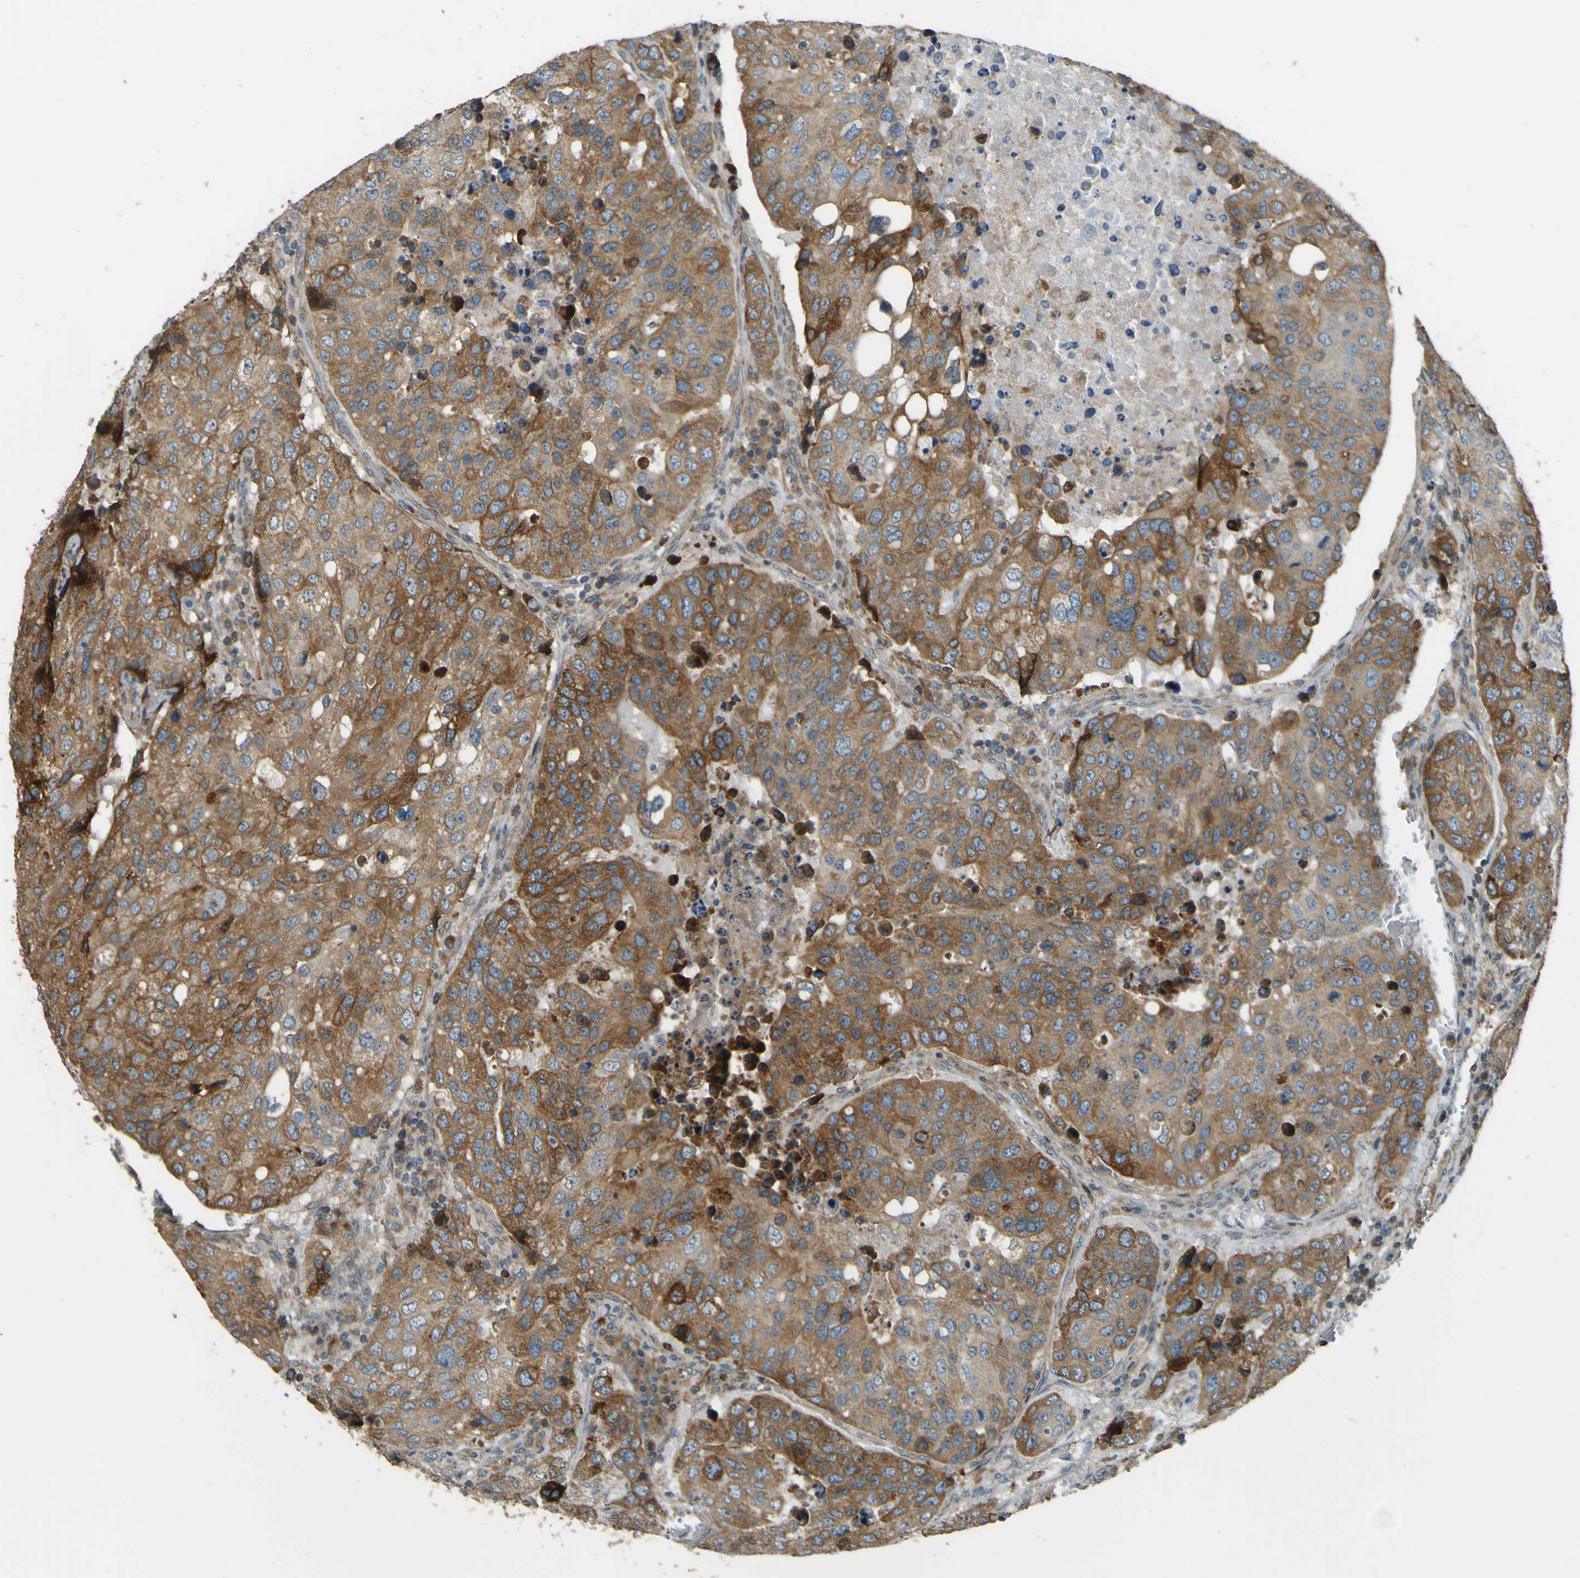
{"staining": {"intensity": "moderate", "quantity": ">75%", "location": "cytoplasmic/membranous"}, "tissue": "urothelial cancer", "cell_type": "Tumor cells", "image_type": "cancer", "snomed": [{"axis": "morphology", "description": "Urothelial carcinoma, High grade"}, {"axis": "topography", "description": "Lymph node"}, {"axis": "topography", "description": "Urinary bladder"}], "caption": "Brown immunohistochemical staining in high-grade urothelial carcinoma shows moderate cytoplasmic/membranous staining in approximately >75% of tumor cells. Using DAB (3,3'-diaminobenzidine) (brown) and hematoxylin (blue) stains, captured at high magnification using brightfield microscopy.", "gene": "LPCAT1", "patient": {"sex": "male", "age": 51}}